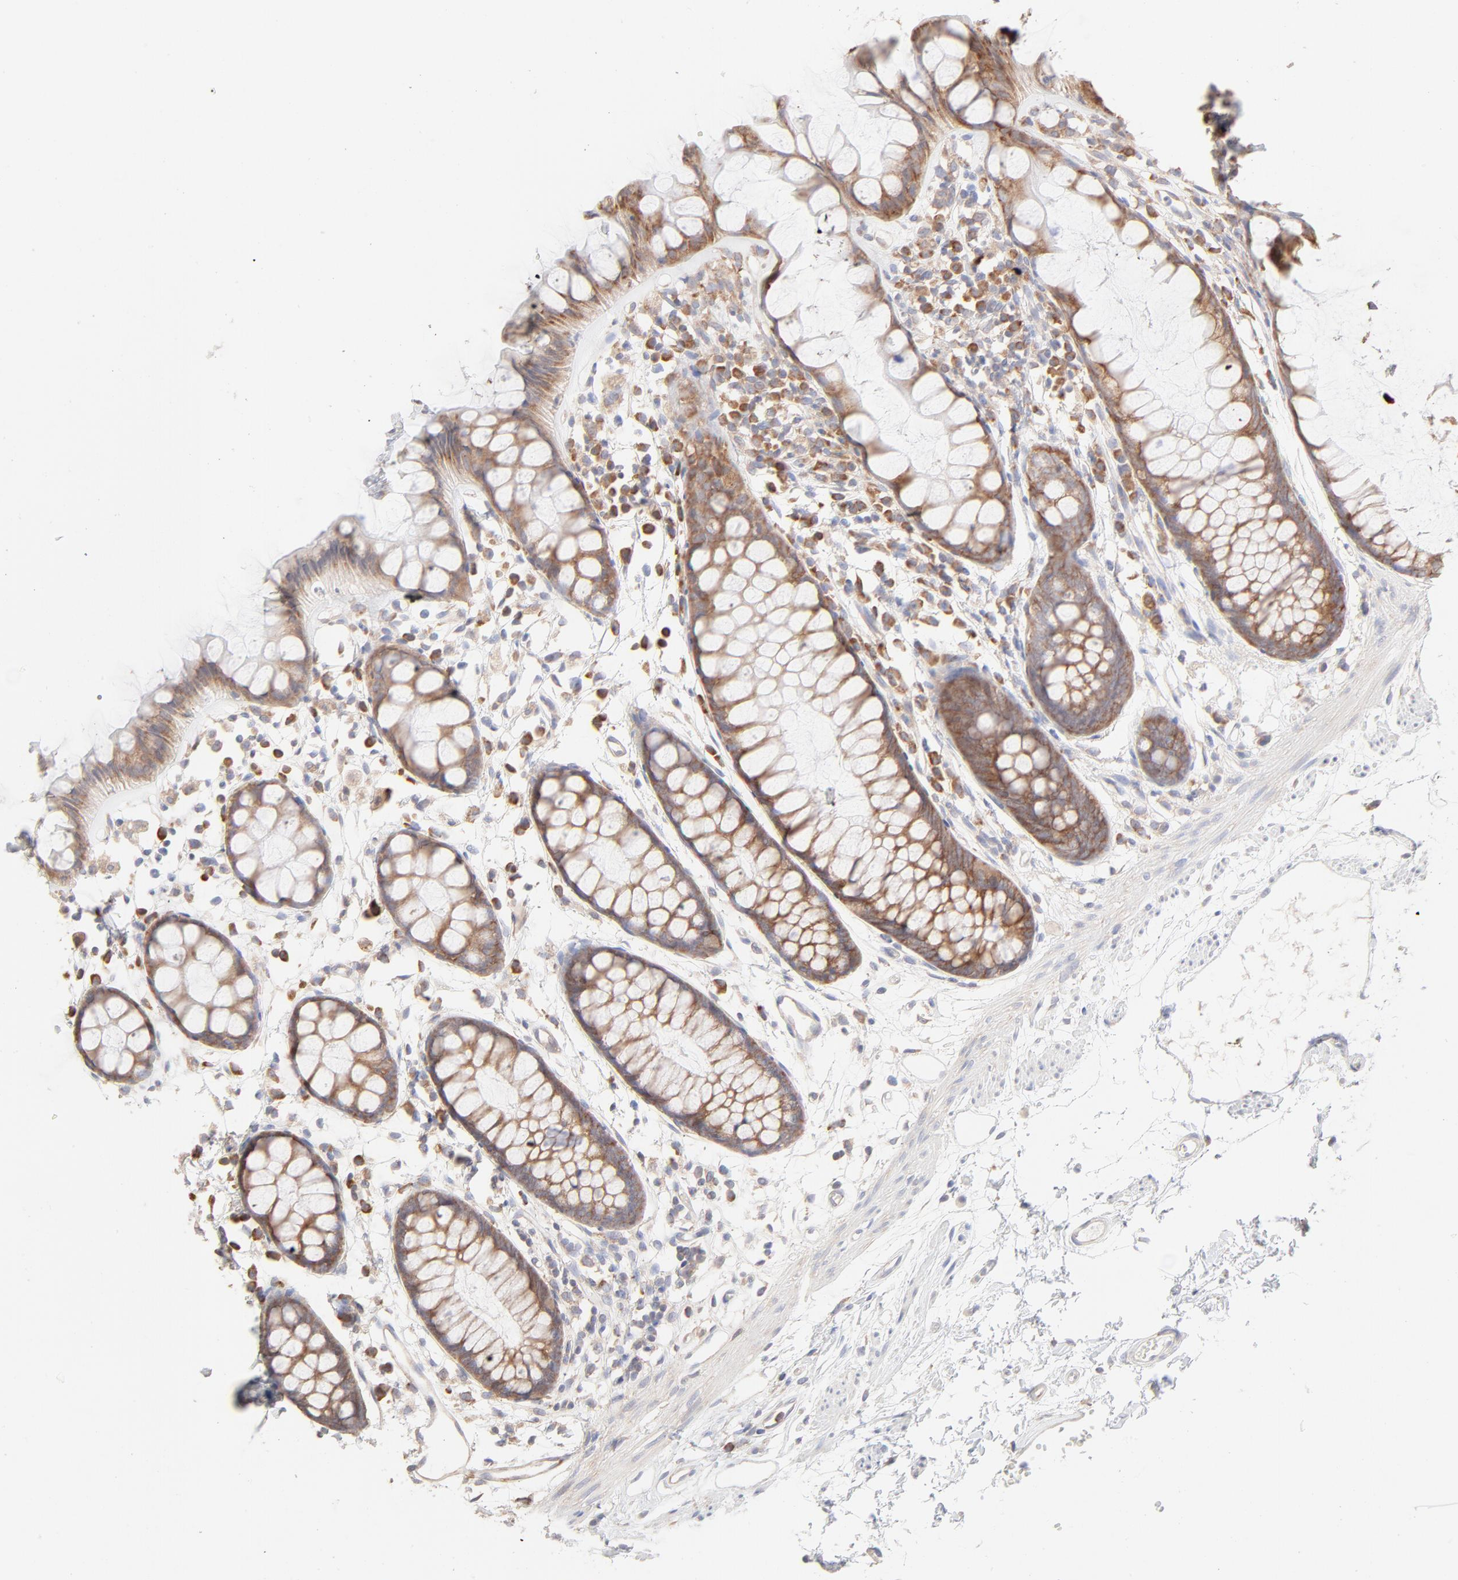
{"staining": {"intensity": "moderate", "quantity": ">75%", "location": "cytoplasmic/membranous"}, "tissue": "rectum", "cell_type": "Glandular cells", "image_type": "normal", "snomed": [{"axis": "morphology", "description": "Normal tissue, NOS"}, {"axis": "topography", "description": "Rectum"}], "caption": "A medium amount of moderate cytoplasmic/membranous positivity is identified in approximately >75% of glandular cells in benign rectum.", "gene": "RPS21", "patient": {"sex": "female", "age": 66}}